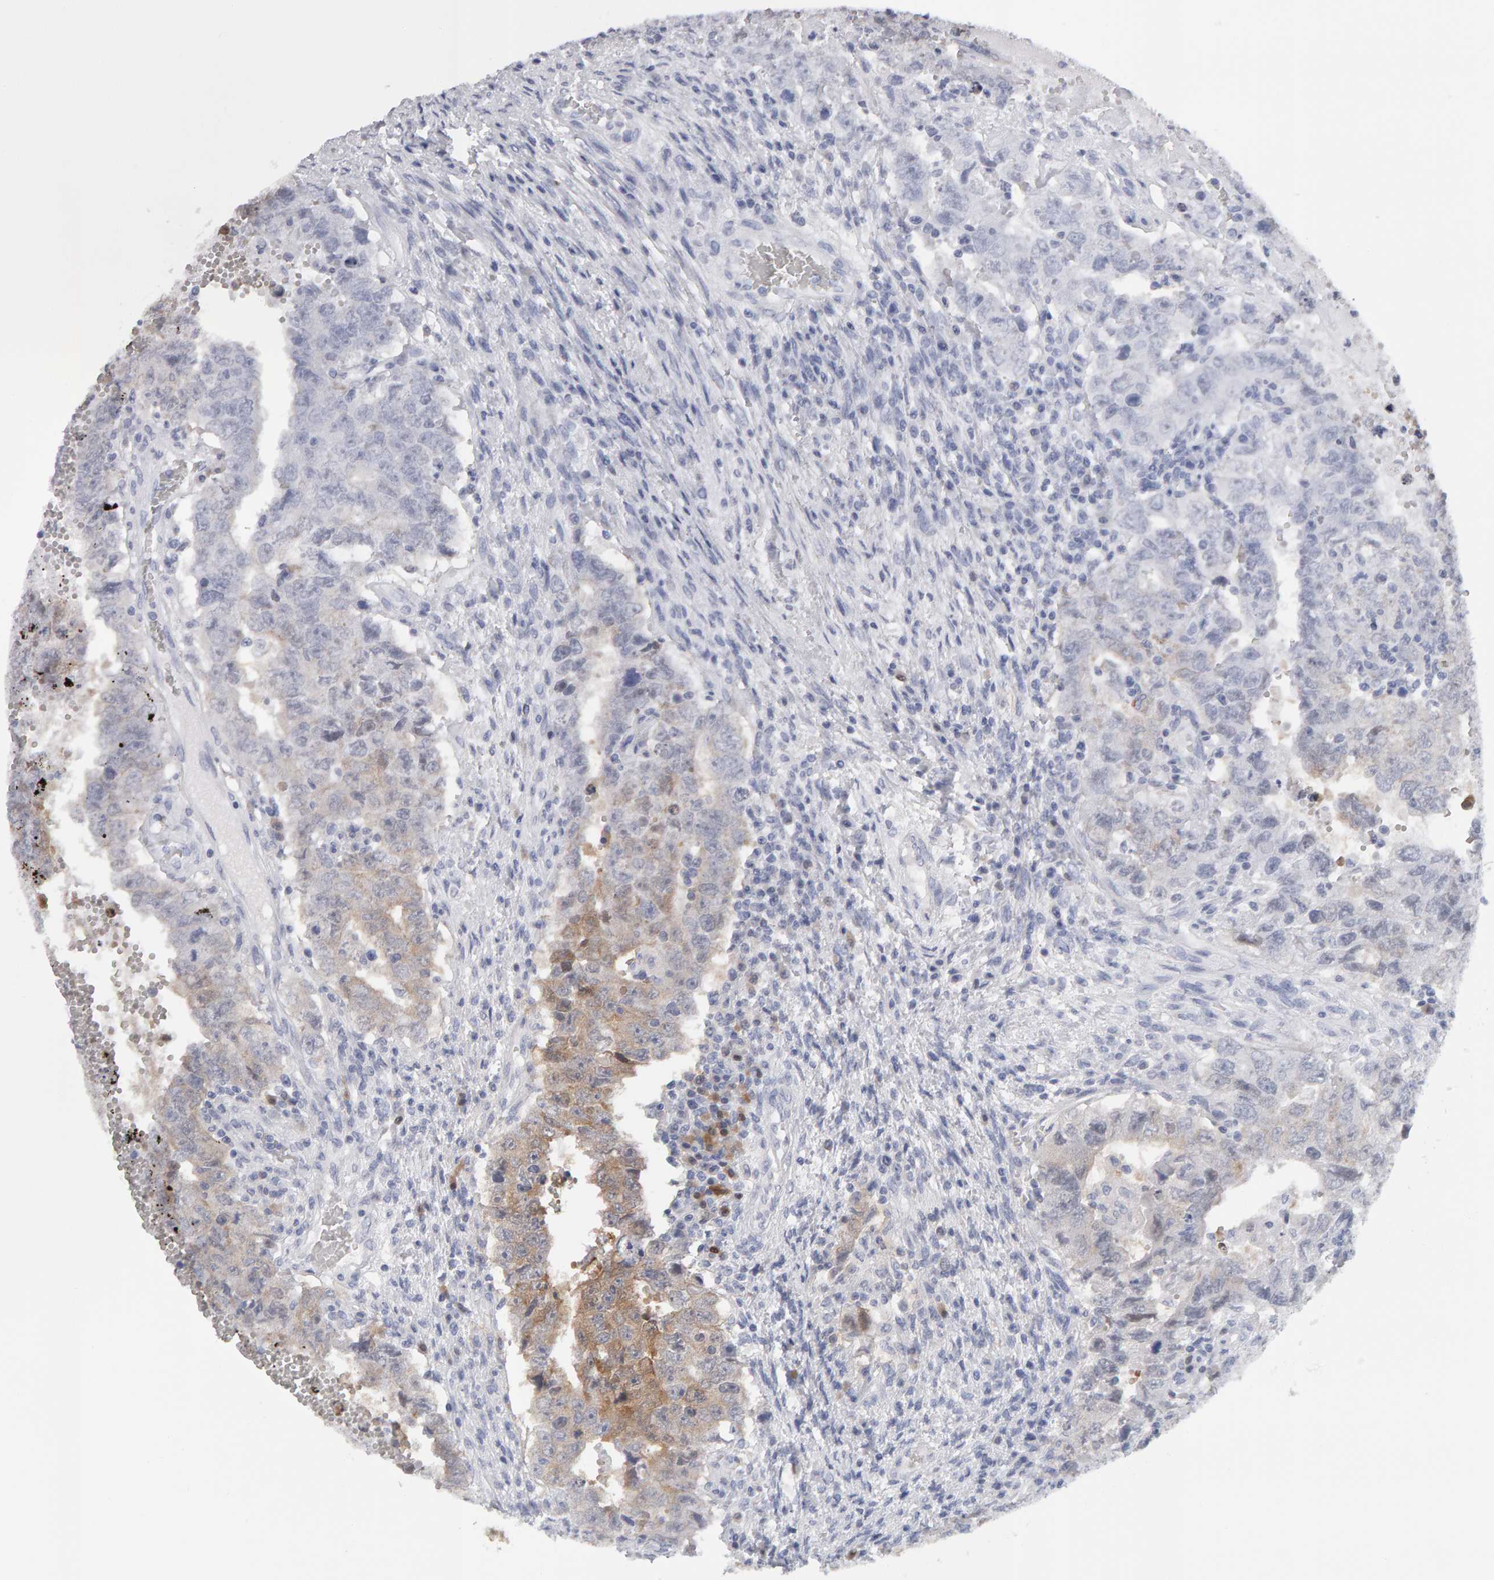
{"staining": {"intensity": "moderate", "quantity": "<25%", "location": "cytoplasmic/membranous"}, "tissue": "testis cancer", "cell_type": "Tumor cells", "image_type": "cancer", "snomed": [{"axis": "morphology", "description": "Carcinoma, Embryonal, NOS"}, {"axis": "topography", "description": "Testis"}], "caption": "Tumor cells demonstrate low levels of moderate cytoplasmic/membranous positivity in approximately <25% of cells in human testis cancer (embryonal carcinoma).", "gene": "CTH", "patient": {"sex": "male", "age": 26}}